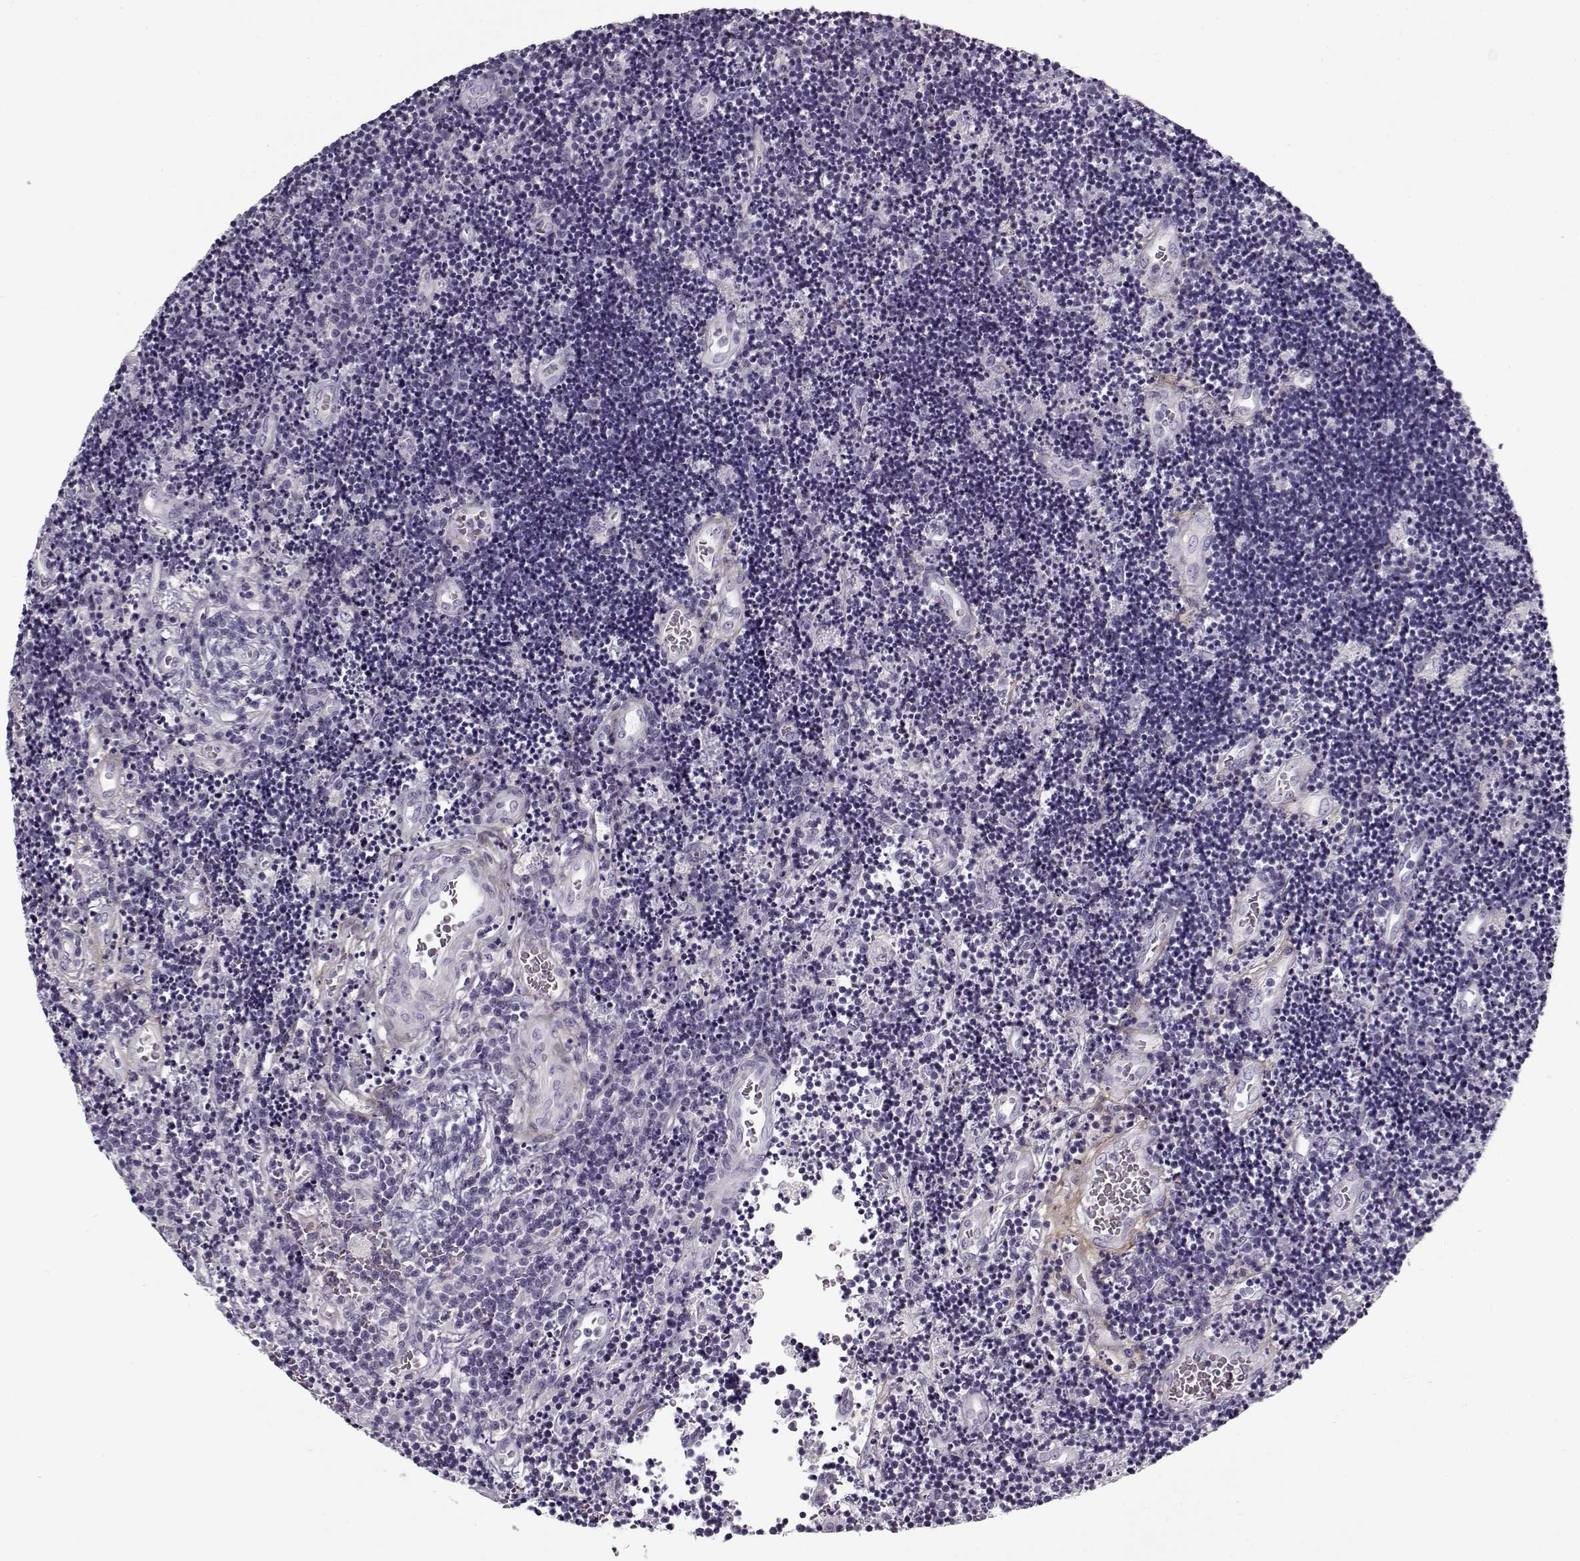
{"staining": {"intensity": "negative", "quantity": "none", "location": "none"}, "tissue": "lymphoma", "cell_type": "Tumor cells", "image_type": "cancer", "snomed": [{"axis": "morphology", "description": "Malignant lymphoma, non-Hodgkin's type, Low grade"}, {"axis": "topography", "description": "Brain"}], "caption": "Immunohistochemical staining of human low-grade malignant lymphoma, non-Hodgkin's type demonstrates no significant positivity in tumor cells.", "gene": "LUM", "patient": {"sex": "female", "age": 66}}